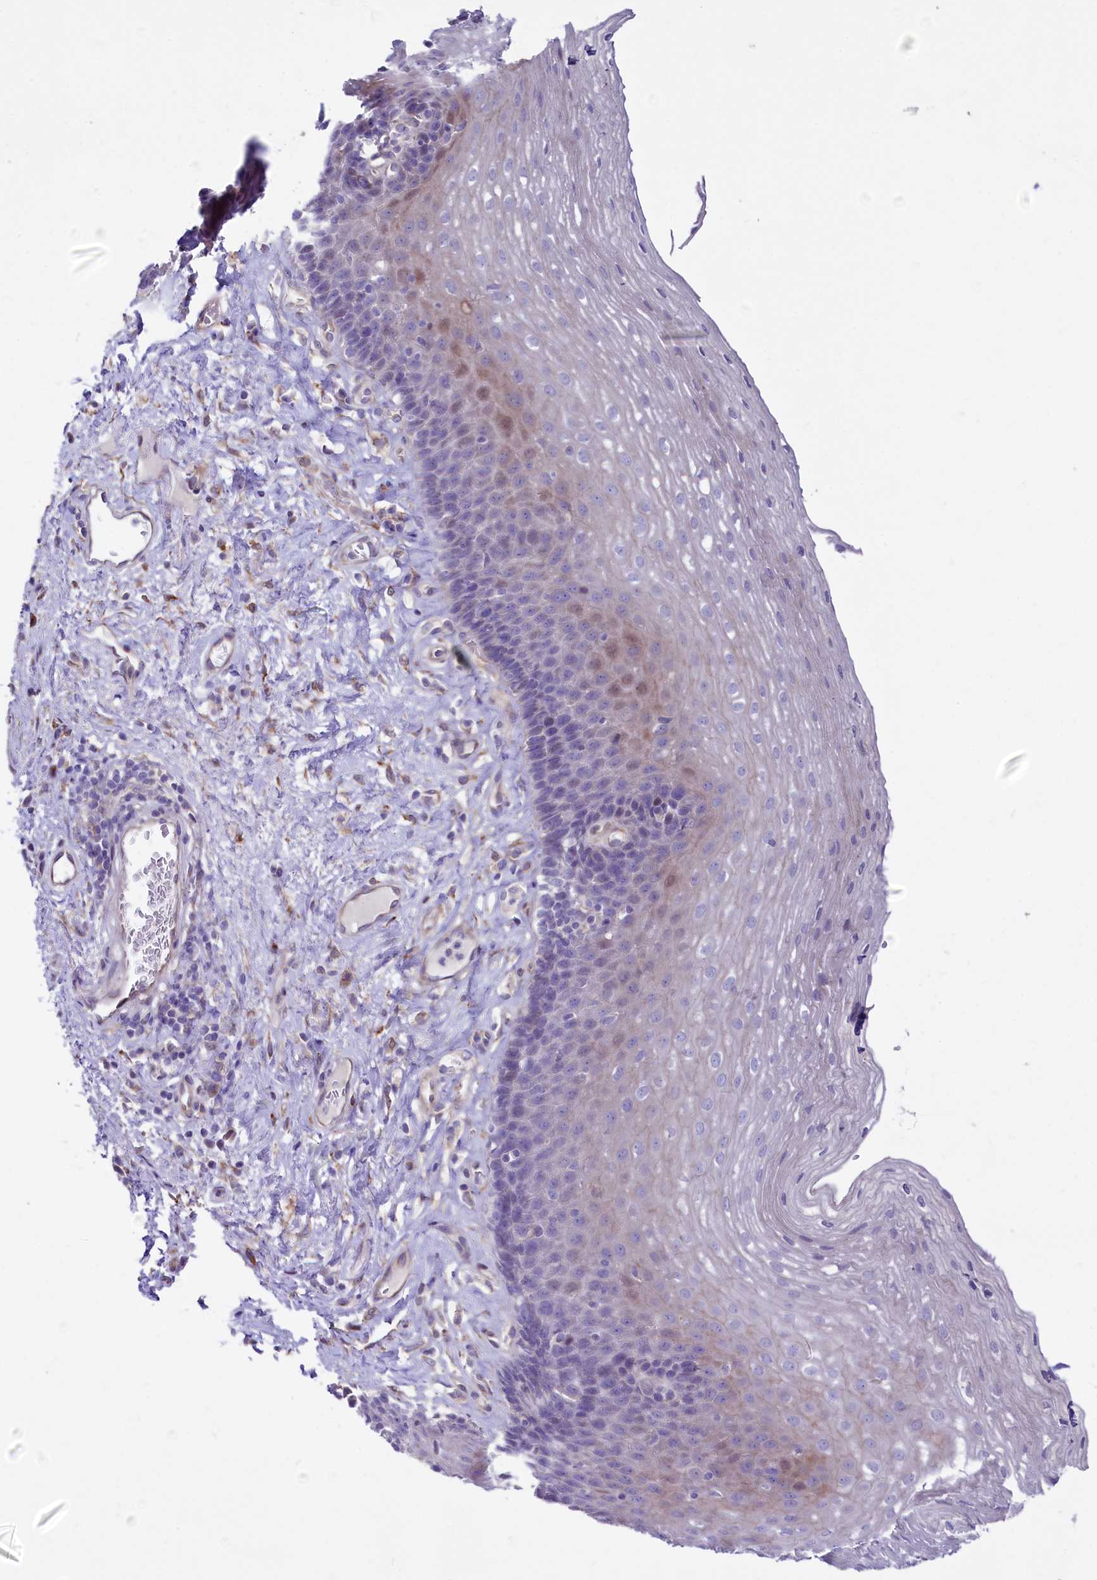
{"staining": {"intensity": "negative", "quantity": "none", "location": "none"}, "tissue": "esophagus", "cell_type": "Squamous epithelial cells", "image_type": "normal", "snomed": [{"axis": "morphology", "description": "Normal tissue, NOS"}, {"axis": "topography", "description": "Esophagus"}], "caption": "The IHC micrograph has no significant expression in squamous epithelial cells of esophagus.", "gene": "GPR108", "patient": {"sex": "female", "age": 66}}